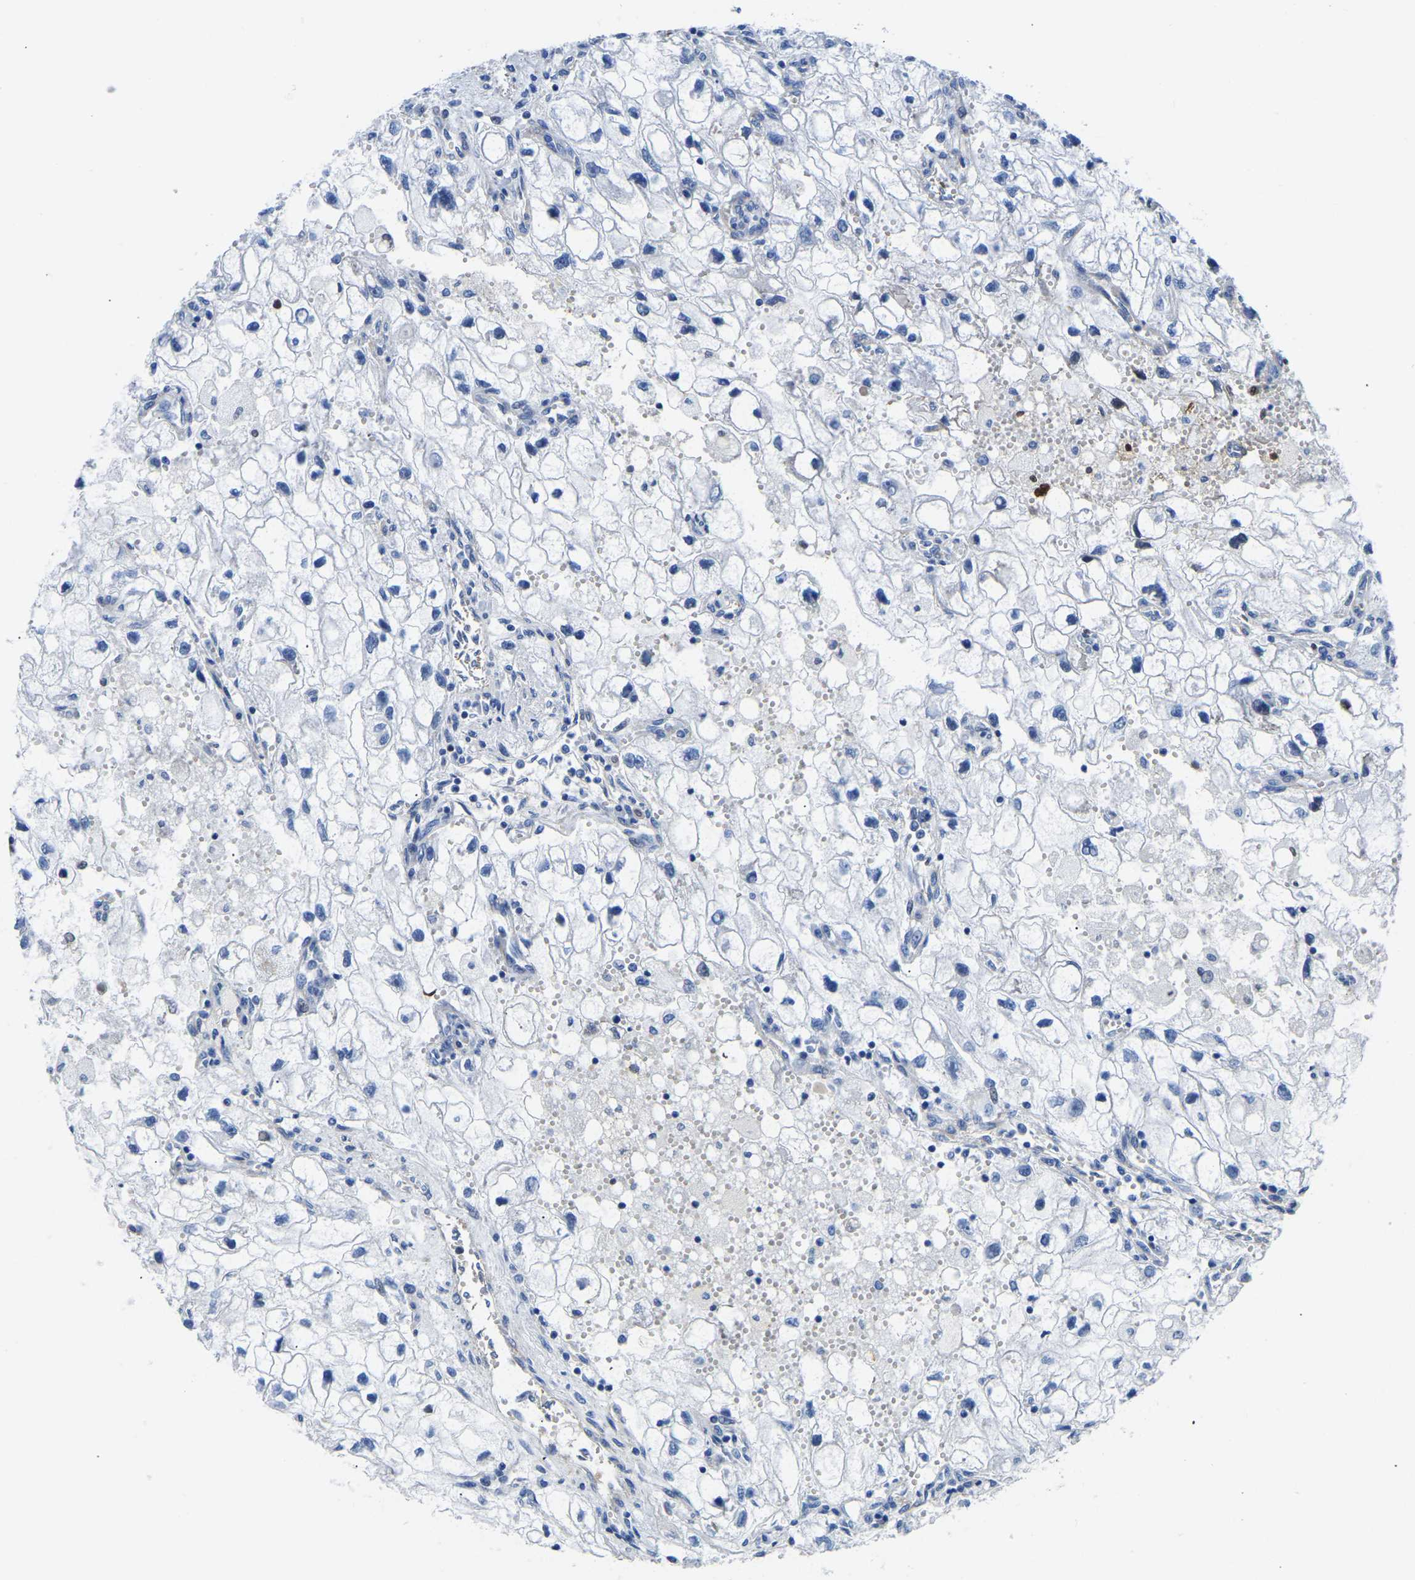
{"staining": {"intensity": "negative", "quantity": "none", "location": "none"}, "tissue": "renal cancer", "cell_type": "Tumor cells", "image_type": "cancer", "snomed": [{"axis": "morphology", "description": "Adenocarcinoma, NOS"}, {"axis": "topography", "description": "Kidney"}], "caption": "An immunohistochemistry (IHC) image of renal adenocarcinoma is shown. There is no staining in tumor cells of renal adenocarcinoma.", "gene": "UPK3A", "patient": {"sex": "female", "age": 70}}